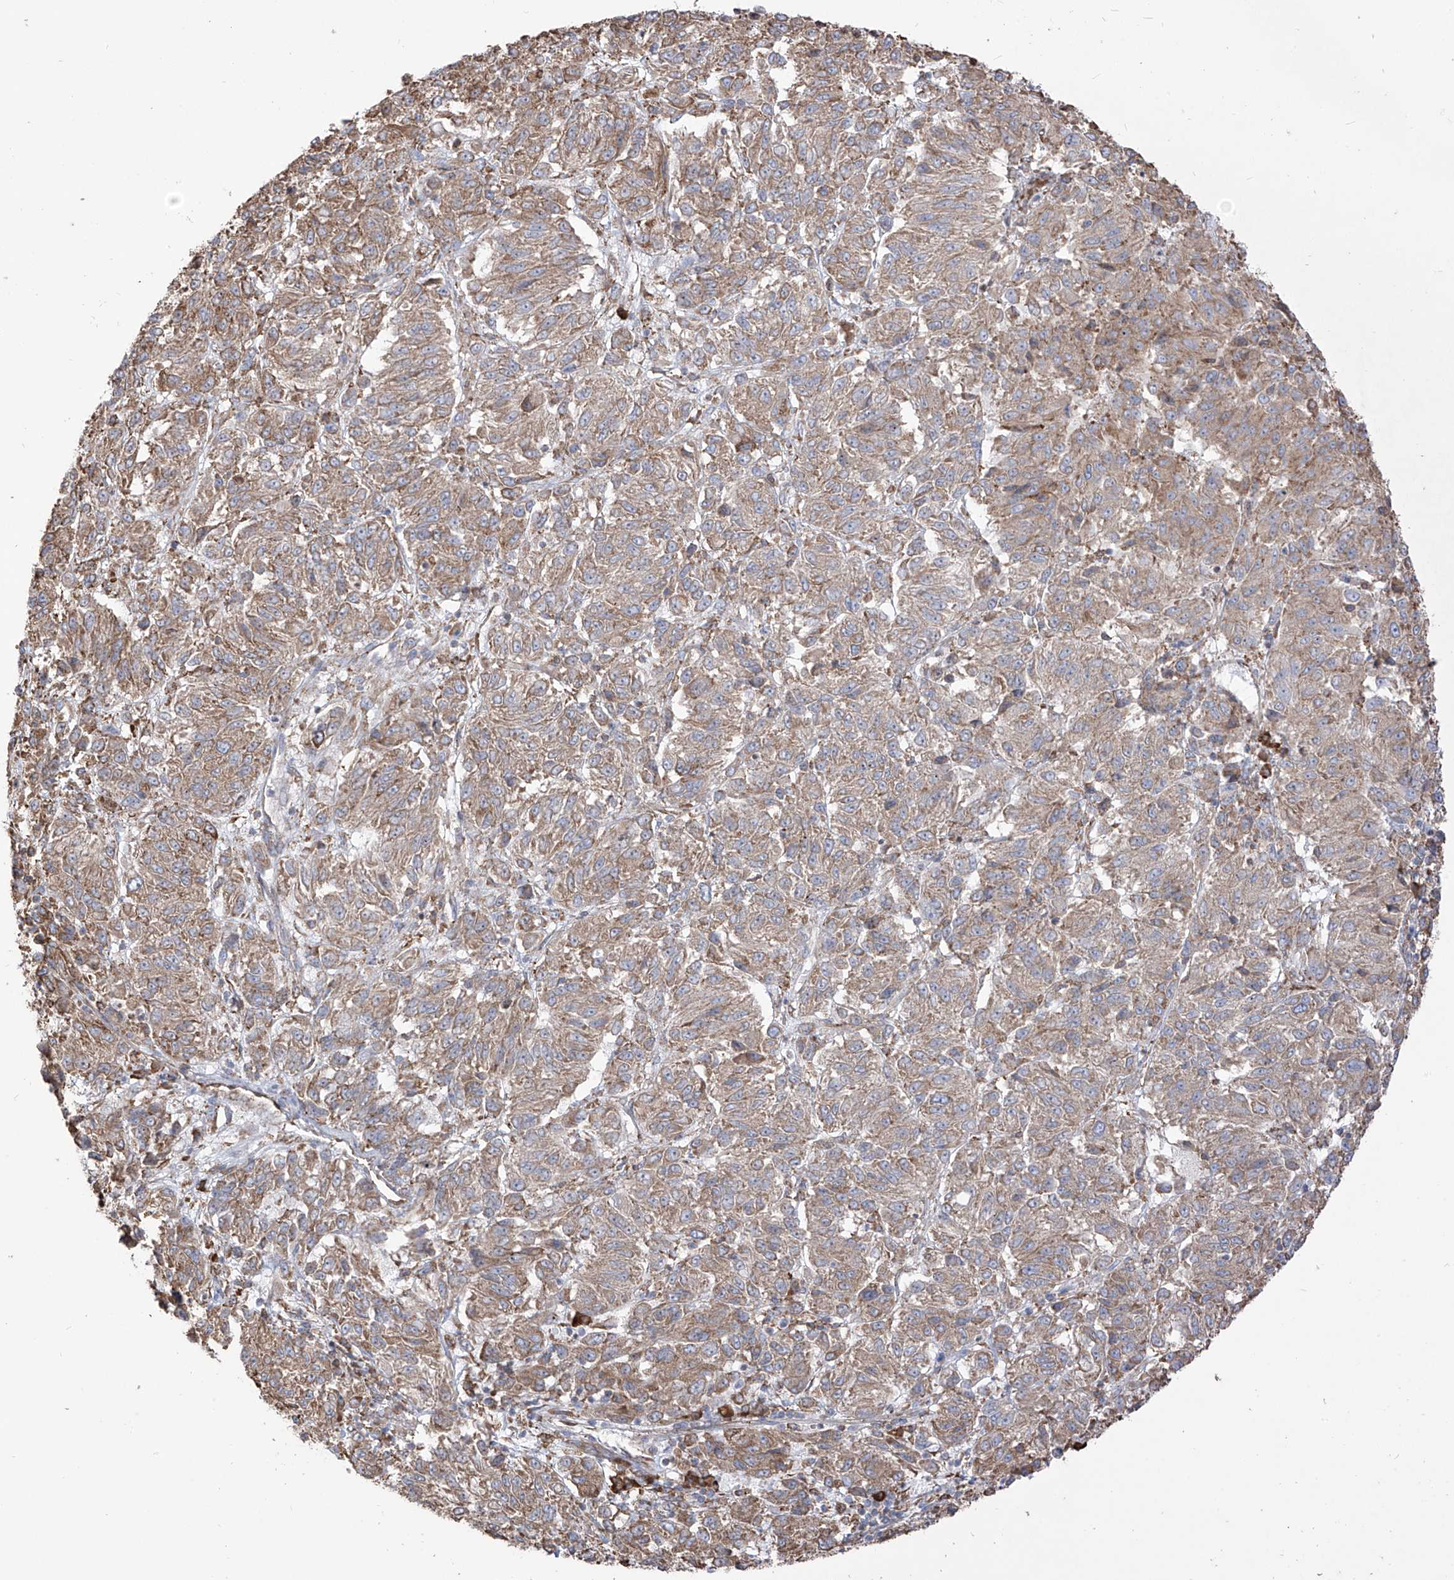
{"staining": {"intensity": "moderate", "quantity": ">75%", "location": "cytoplasmic/membranous"}, "tissue": "melanoma", "cell_type": "Tumor cells", "image_type": "cancer", "snomed": [{"axis": "morphology", "description": "Malignant melanoma, Metastatic site"}, {"axis": "topography", "description": "Lung"}], "caption": "The immunohistochemical stain shows moderate cytoplasmic/membranous expression in tumor cells of malignant melanoma (metastatic site) tissue.", "gene": "PDIA6", "patient": {"sex": "male", "age": 64}}